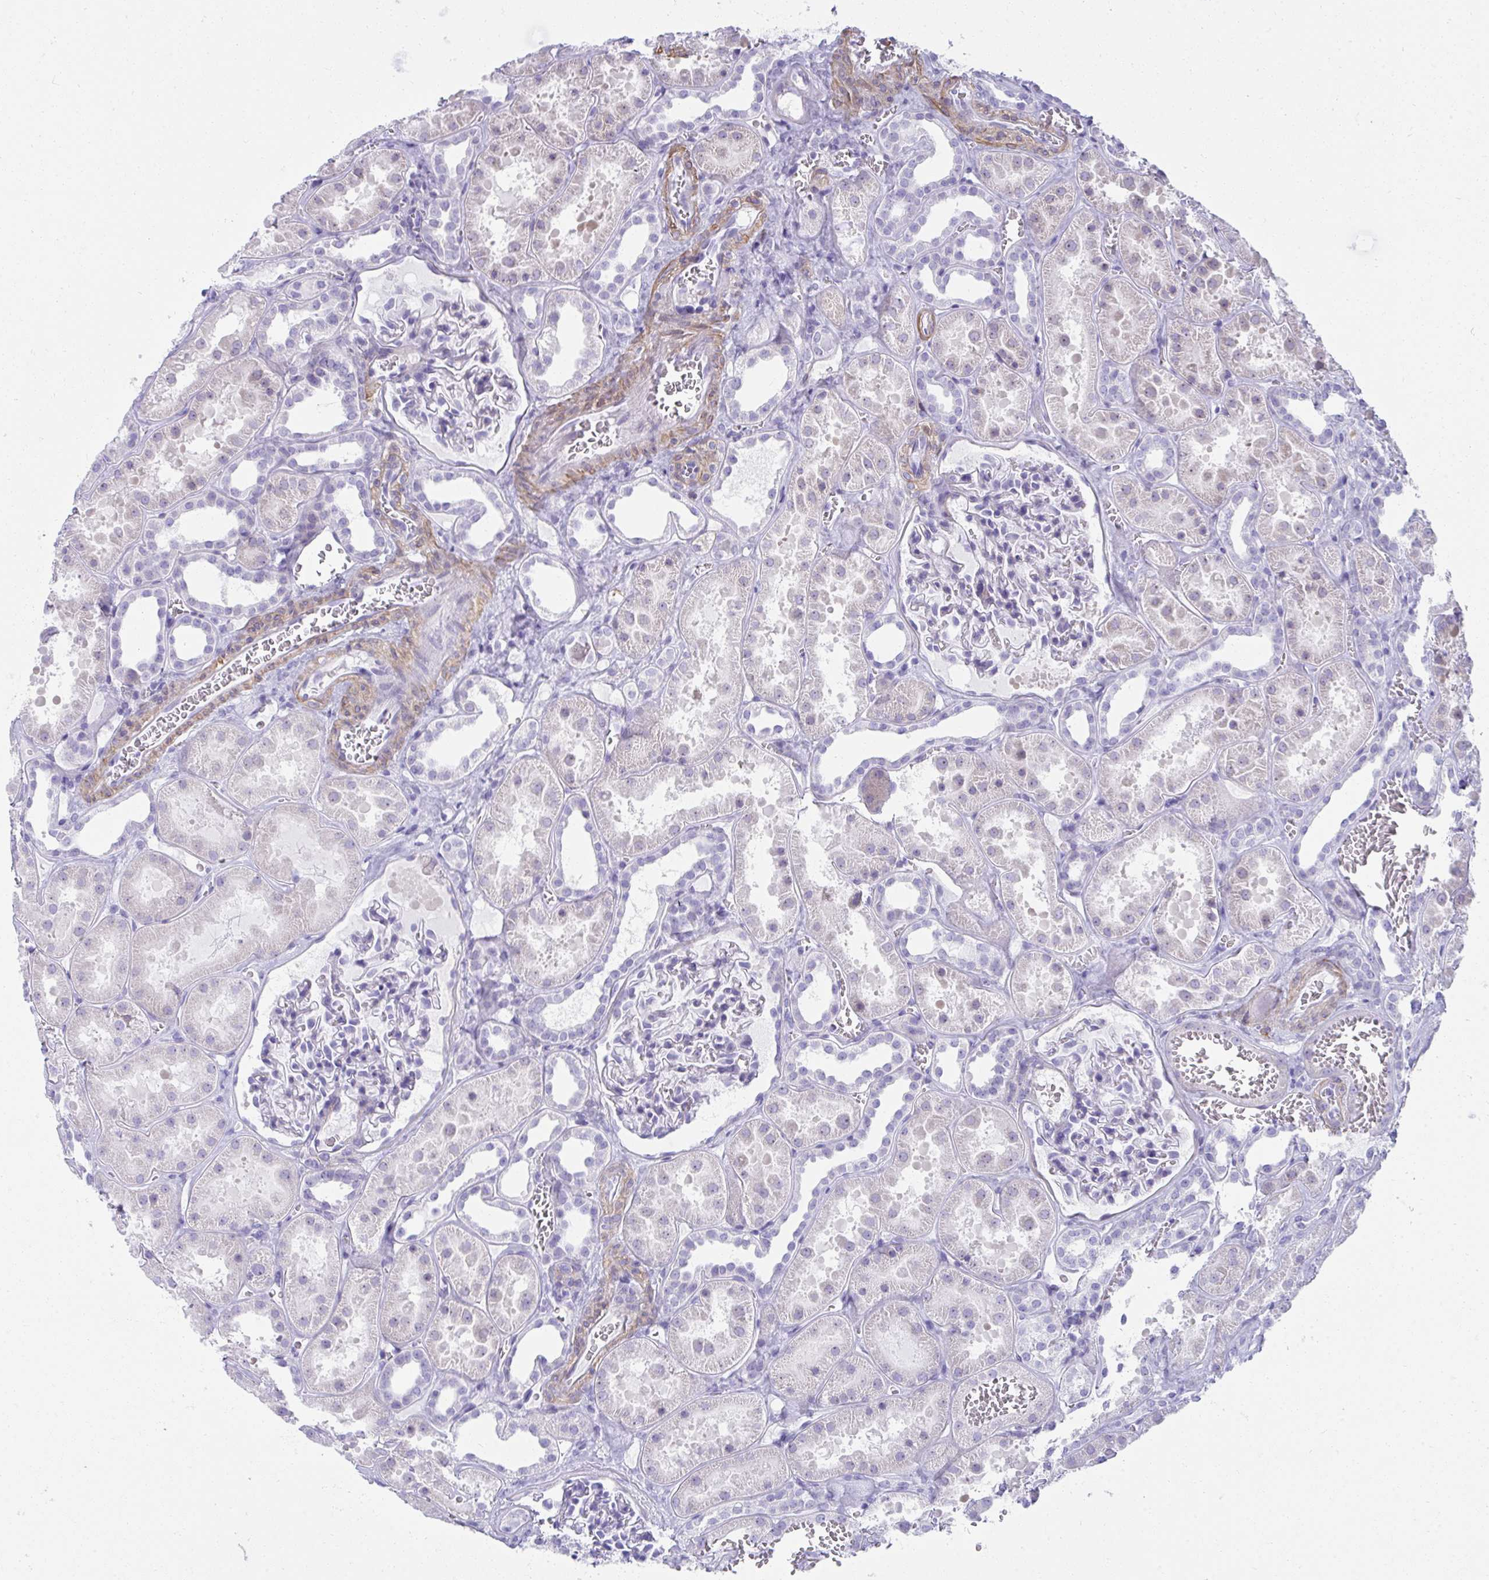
{"staining": {"intensity": "negative", "quantity": "none", "location": "none"}, "tissue": "kidney", "cell_type": "Cells in glomeruli", "image_type": "normal", "snomed": [{"axis": "morphology", "description": "Normal tissue, NOS"}, {"axis": "topography", "description": "Kidney"}], "caption": "This is an immunohistochemistry histopathology image of benign kidney. There is no staining in cells in glomeruli.", "gene": "PUS7L", "patient": {"sex": "female", "age": 41}}